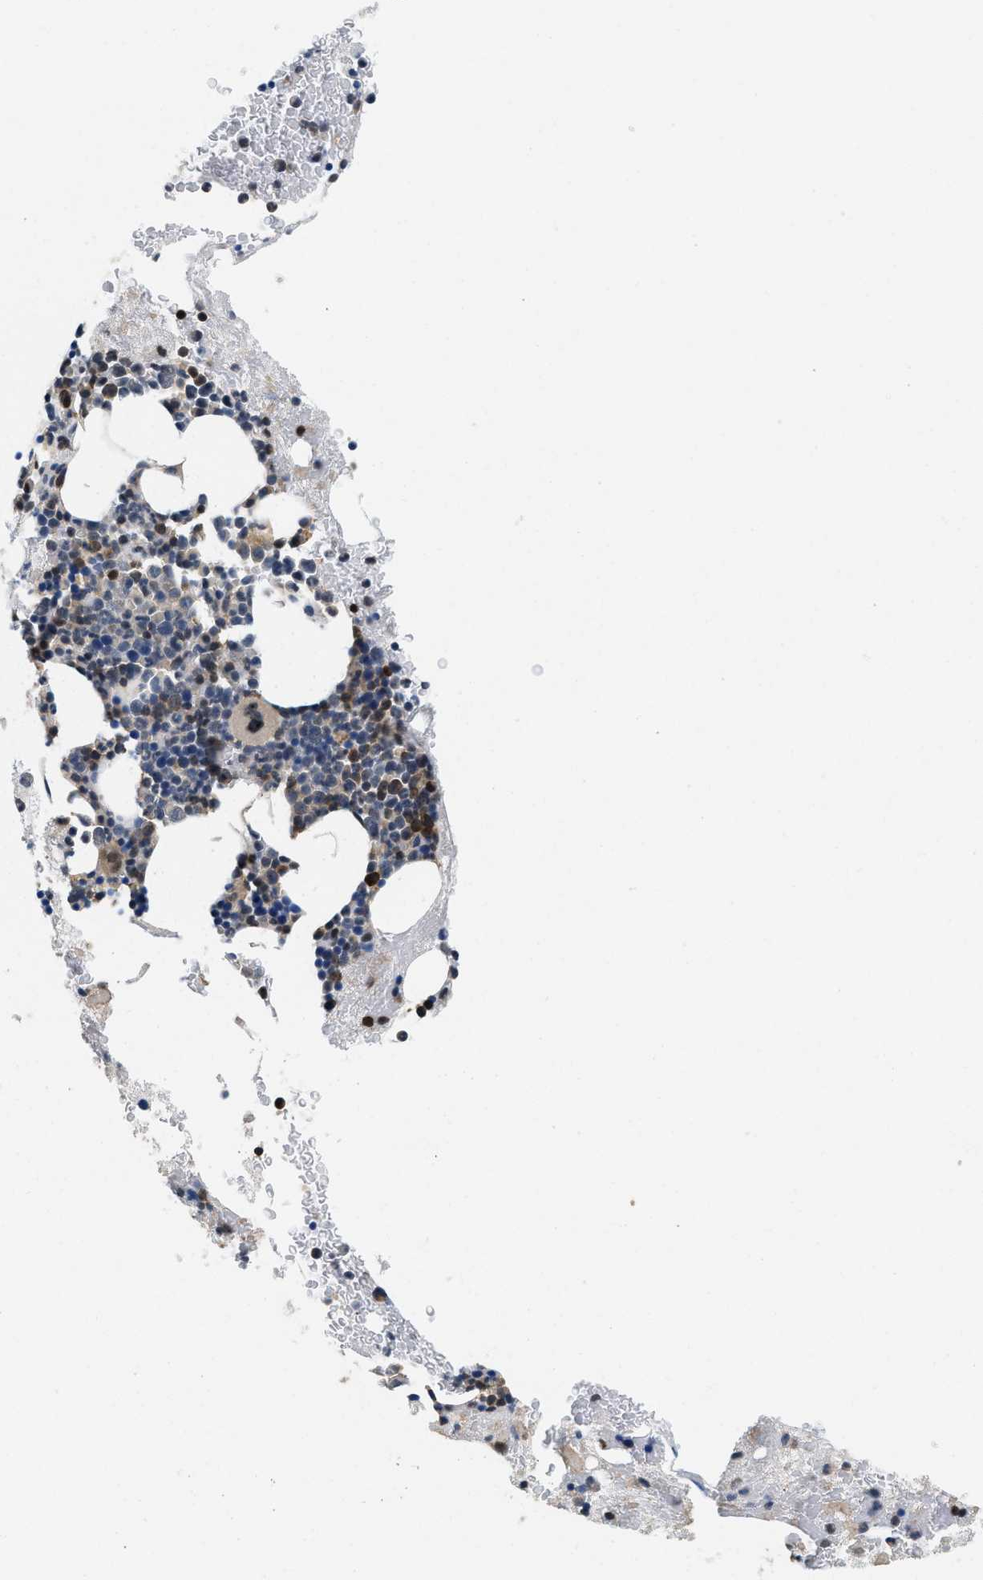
{"staining": {"intensity": "moderate", "quantity": "<25%", "location": "cytoplasmic/membranous"}, "tissue": "bone marrow", "cell_type": "Hematopoietic cells", "image_type": "normal", "snomed": [{"axis": "morphology", "description": "Normal tissue, NOS"}, {"axis": "morphology", "description": "Inflammation, NOS"}, {"axis": "topography", "description": "Bone marrow"}], "caption": "IHC histopathology image of normal bone marrow: bone marrow stained using IHC exhibits low levels of moderate protein expression localized specifically in the cytoplasmic/membranous of hematopoietic cells, appearing as a cytoplasmic/membranous brown color.", "gene": "ATF7IP", "patient": {"sex": "male", "age": 63}}